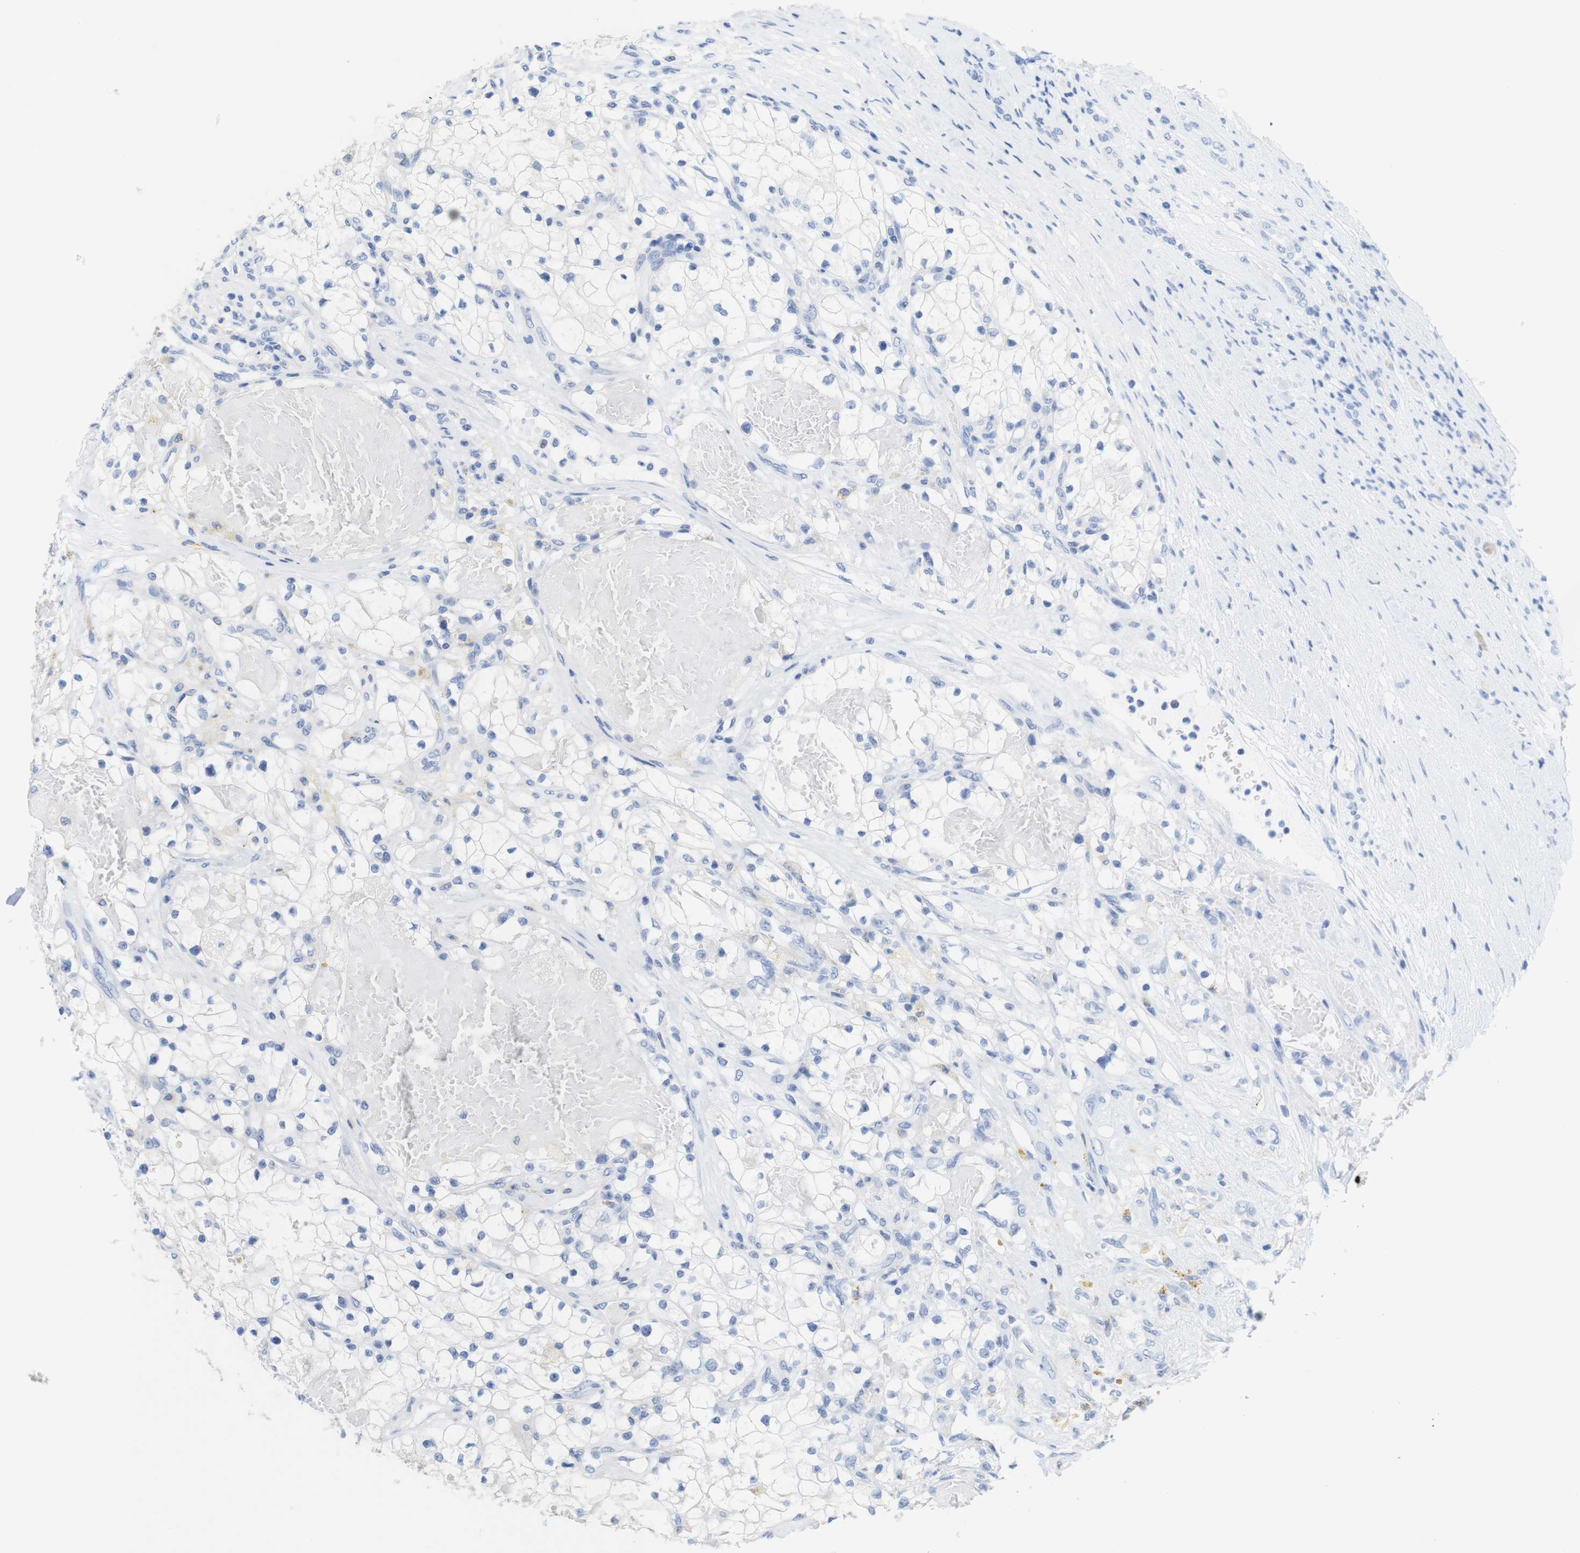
{"staining": {"intensity": "negative", "quantity": "none", "location": "none"}, "tissue": "renal cancer", "cell_type": "Tumor cells", "image_type": "cancer", "snomed": [{"axis": "morphology", "description": "Adenocarcinoma, NOS"}, {"axis": "topography", "description": "Kidney"}], "caption": "Immunohistochemistry image of neoplastic tissue: renal adenocarcinoma stained with DAB (3,3'-diaminobenzidine) exhibits no significant protein expression in tumor cells.", "gene": "LAG3", "patient": {"sex": "male", "age": 68}}